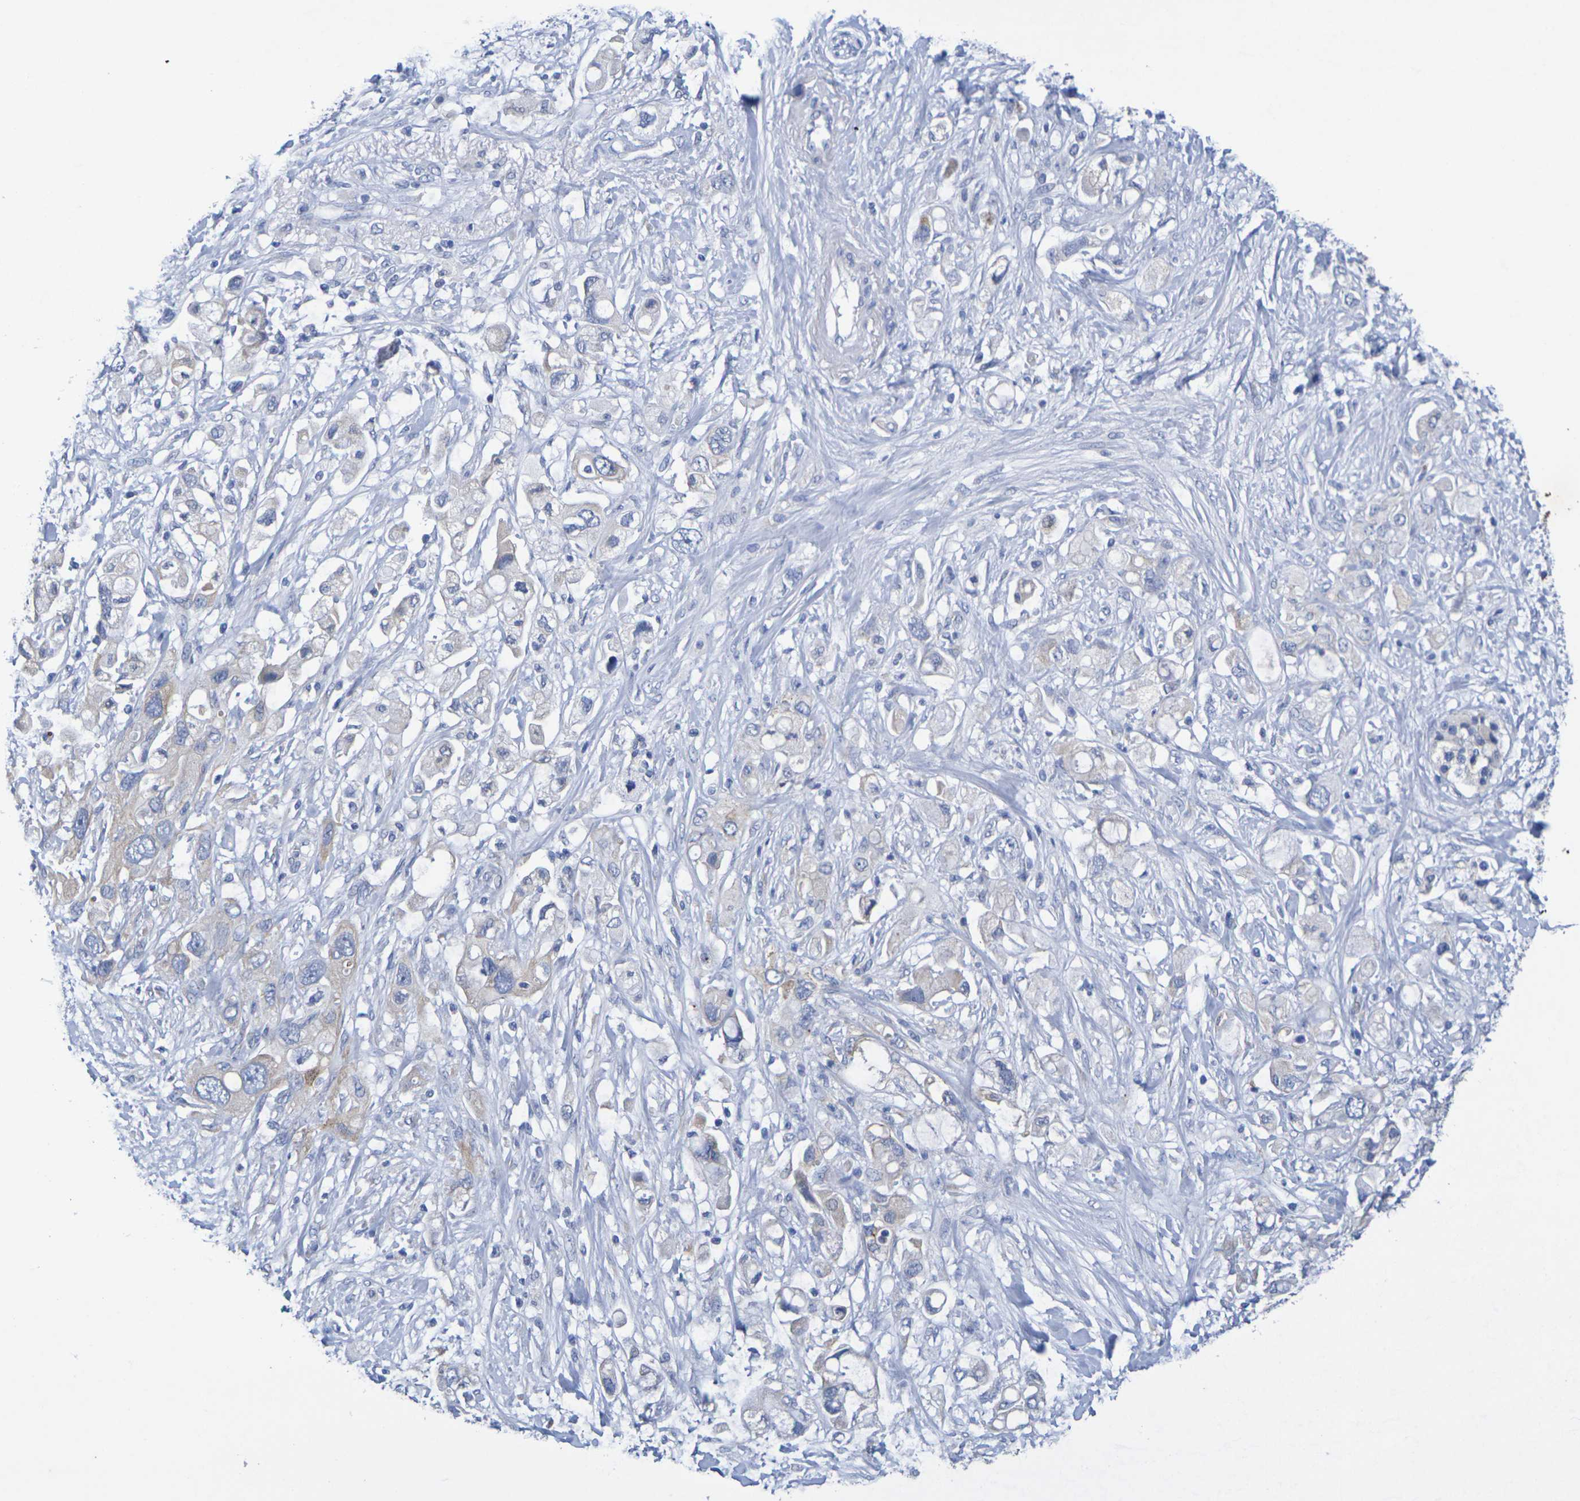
{"staining": {"intensity": "weak", "quantity": "<25%", "location": "cytoplasmic/membranous"}, "tissue": "pancreatic cancer", "cell_type": "Tumor cells", "image_type": "cancer", "snomed": [{"axis": "morphology", "description": "Adenocarcinoma, NOS"}, {"axis": "topography", "description": "Pancreas"}], "caption": "High power microscopy photomicrograph of an IHC photomicrograph of pancreatic cancer (adenocarcinoma), revealing no significant positivity in tumor cells.", "gene": "SDC4", "patient": {"sex": "female", "age": 56}}